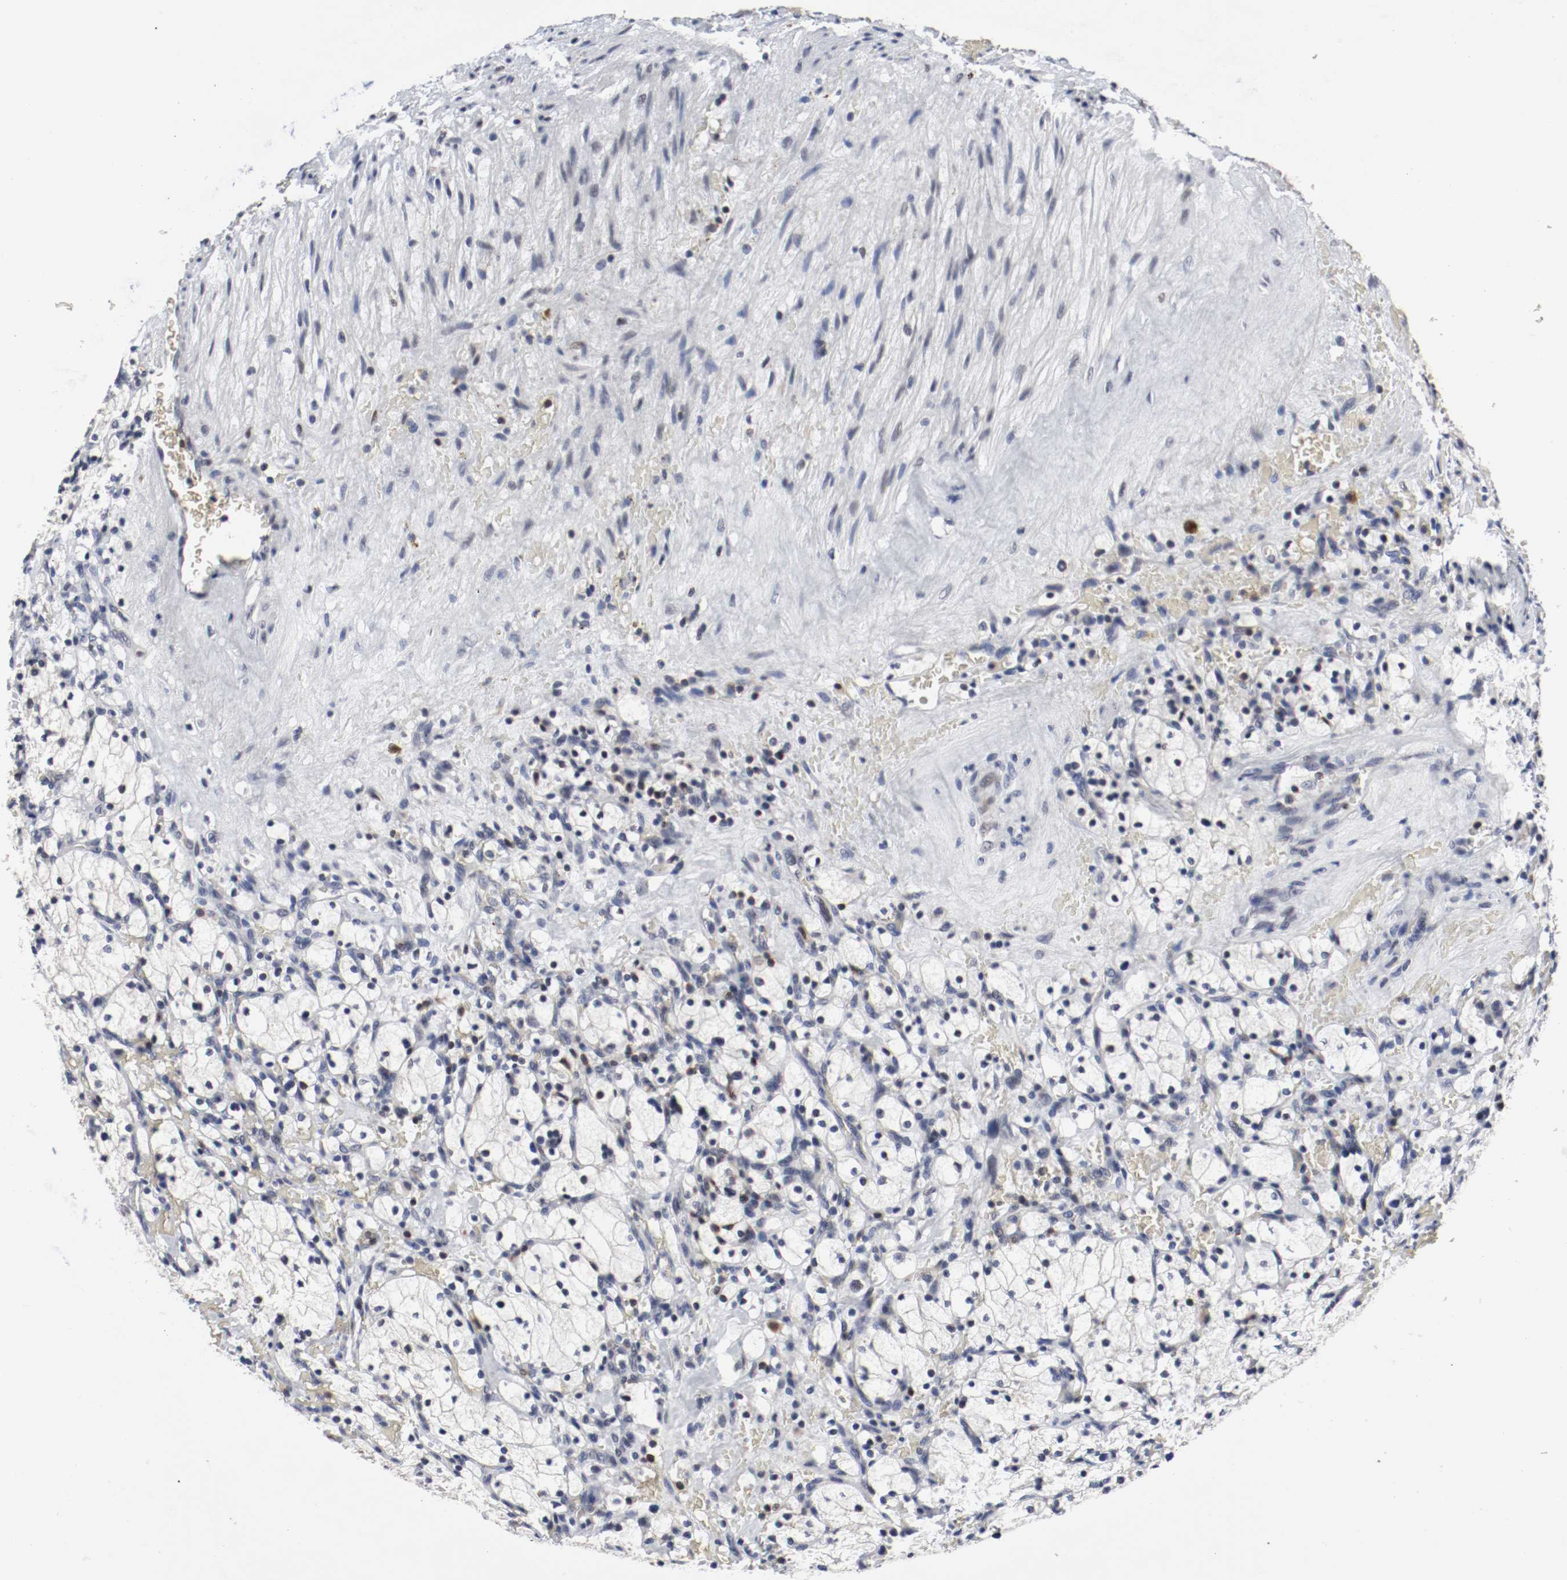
{"staining": {"intensity": "negative", "quantity": "none", "location": "none"}, "tissue": "renal cancer", "cell_type": "Tumor cells", "image_type": "cancer", "snomed": [{"axis": "morphology", "description": "Adenocarcinoma, NOS"}, {"axis": "topography", "description": "Kidney"}], "caption": "There is no significant expression in tumor cells of renal cancer.", "gene": "JUND", "patient": {"sex": "female", "age": 83}}